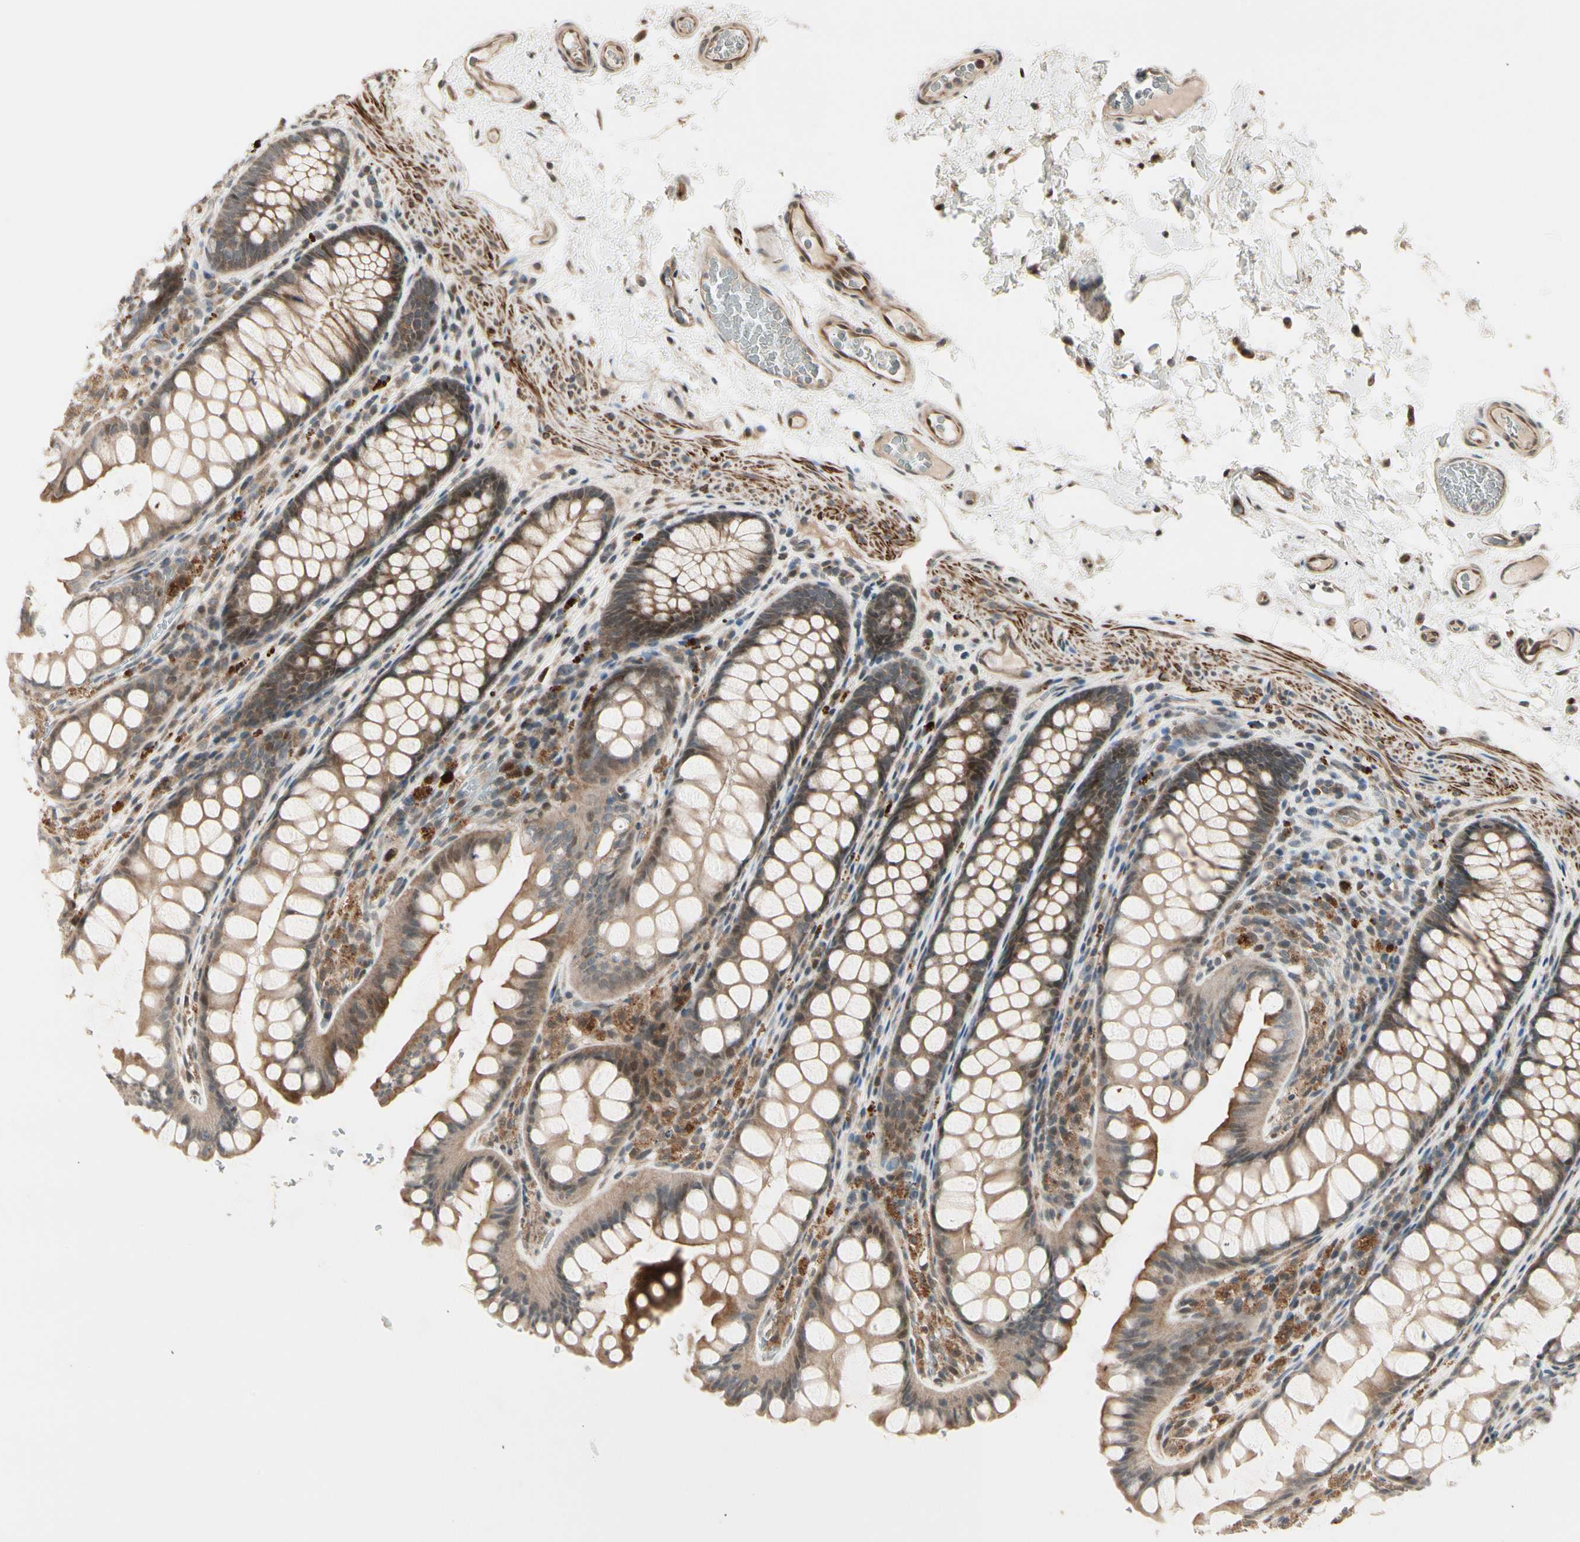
{"staining": {"intensity": "moderate", "quantity": ">75%", "location": "cytoplasmic/membranous"}, "tissue": "colon", "cell_type": "Endothelial cells", "image_type": "normal", "snomed": [{"axis": "morphology", "description": "Normal tissue, NOS"}, {"axis": "topography", "description": "Colon"}], "caption": "Colon stained with immunohistochemistry (IHC) shows moderate cytoplasmic/membranous staining in approximately >75% of endothelial cells.", "gene": "SVBP", "patient": {"sex": "female", "age": 55}}